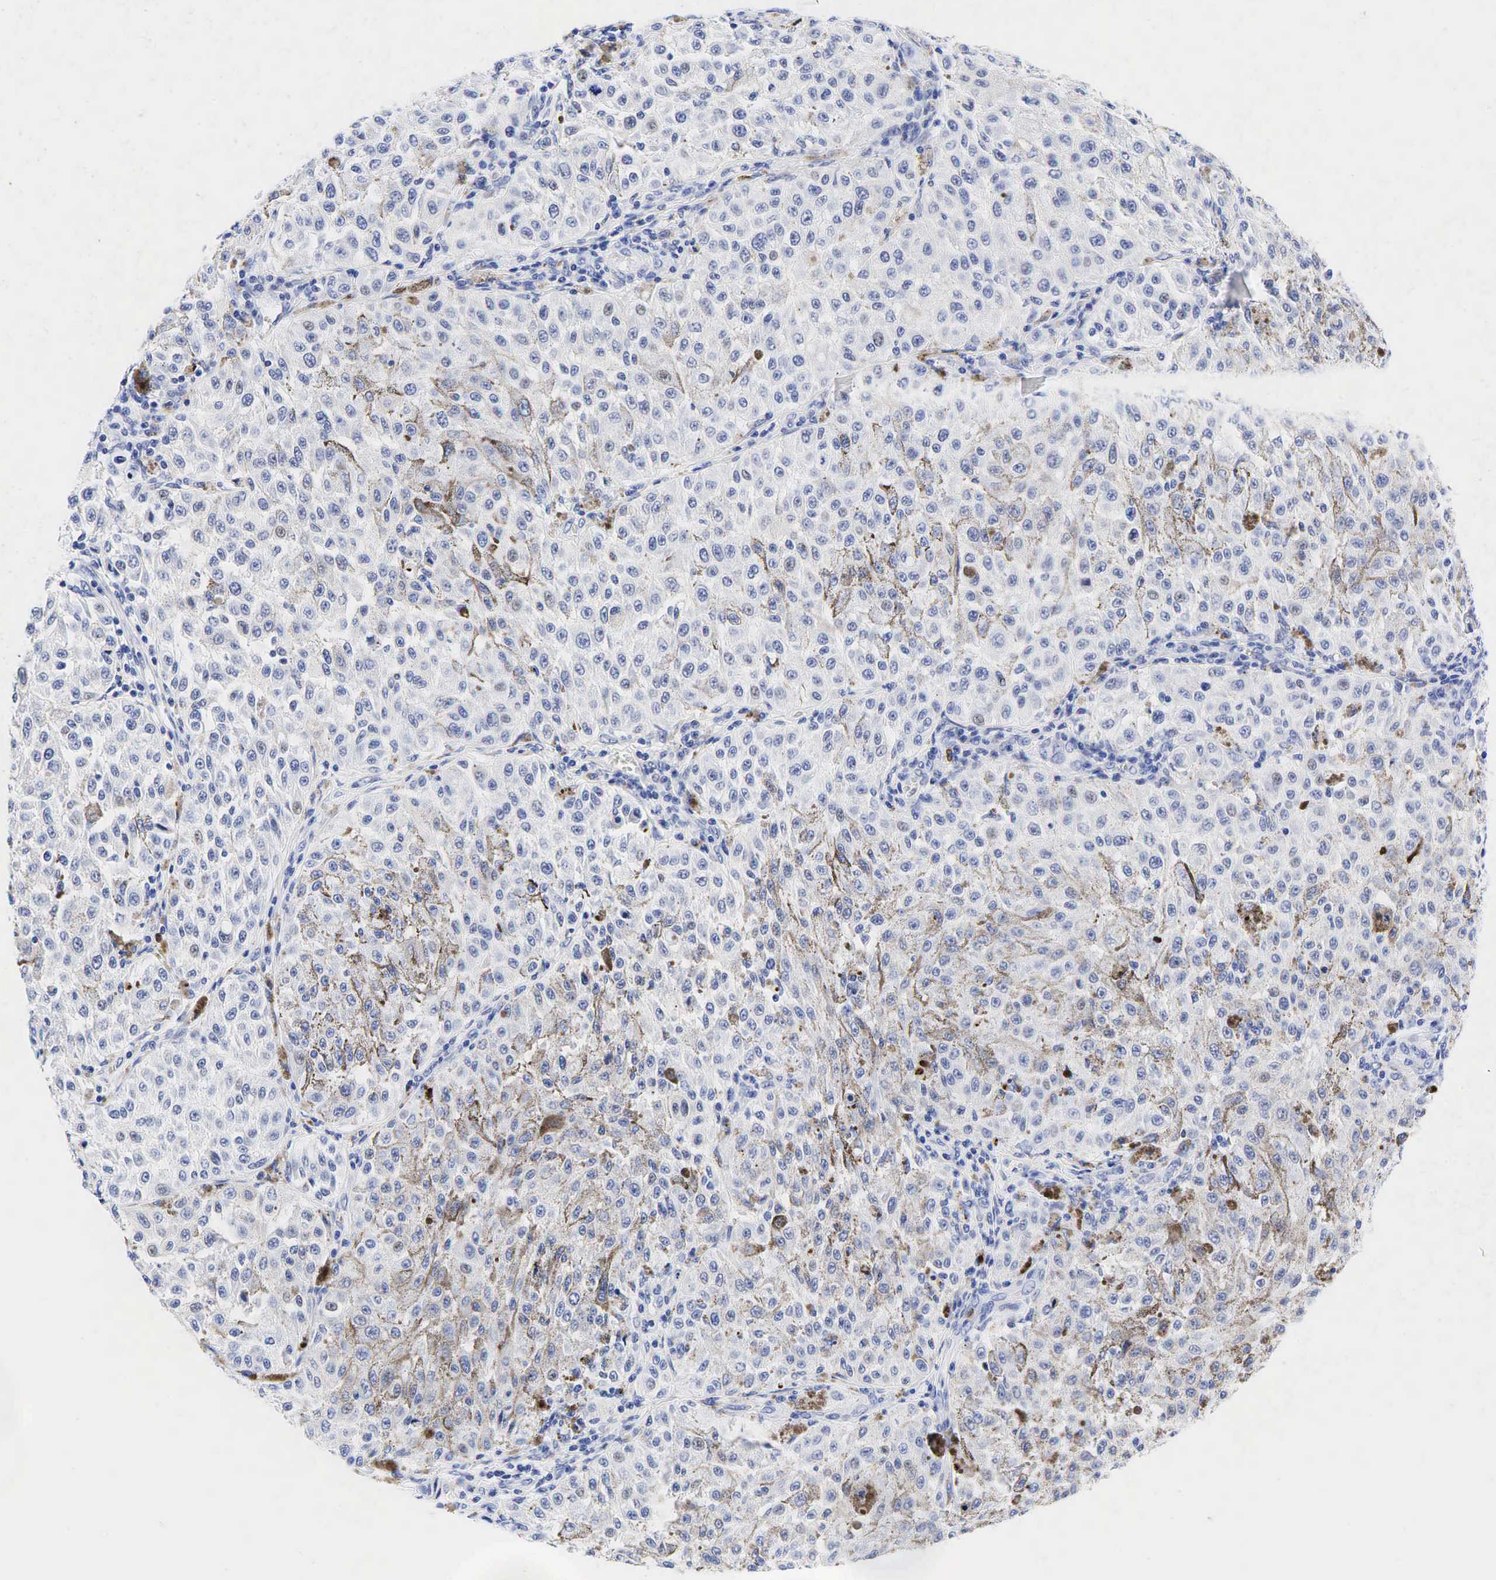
{"staining": {"intensity": "negative", "quantity": "none", "location": "none"}, "tissue": "melanoma", "cell_type": "Tumor cells", "image_type": "cancer", "snomed": [{"axis": "morphology", "description": "Malignant melanoma, NOS"}, {"axis": "topography", "description": "Skin"}], "caption": "This micrograph is of melanoma stained with immunohistochemistry (IHC) to label a protein in brown with the nuclei are counter-stained blue. There is no expression in tumor cells.", "gene": "CD79A", "patient": {"sex": "female", "age": 64}}